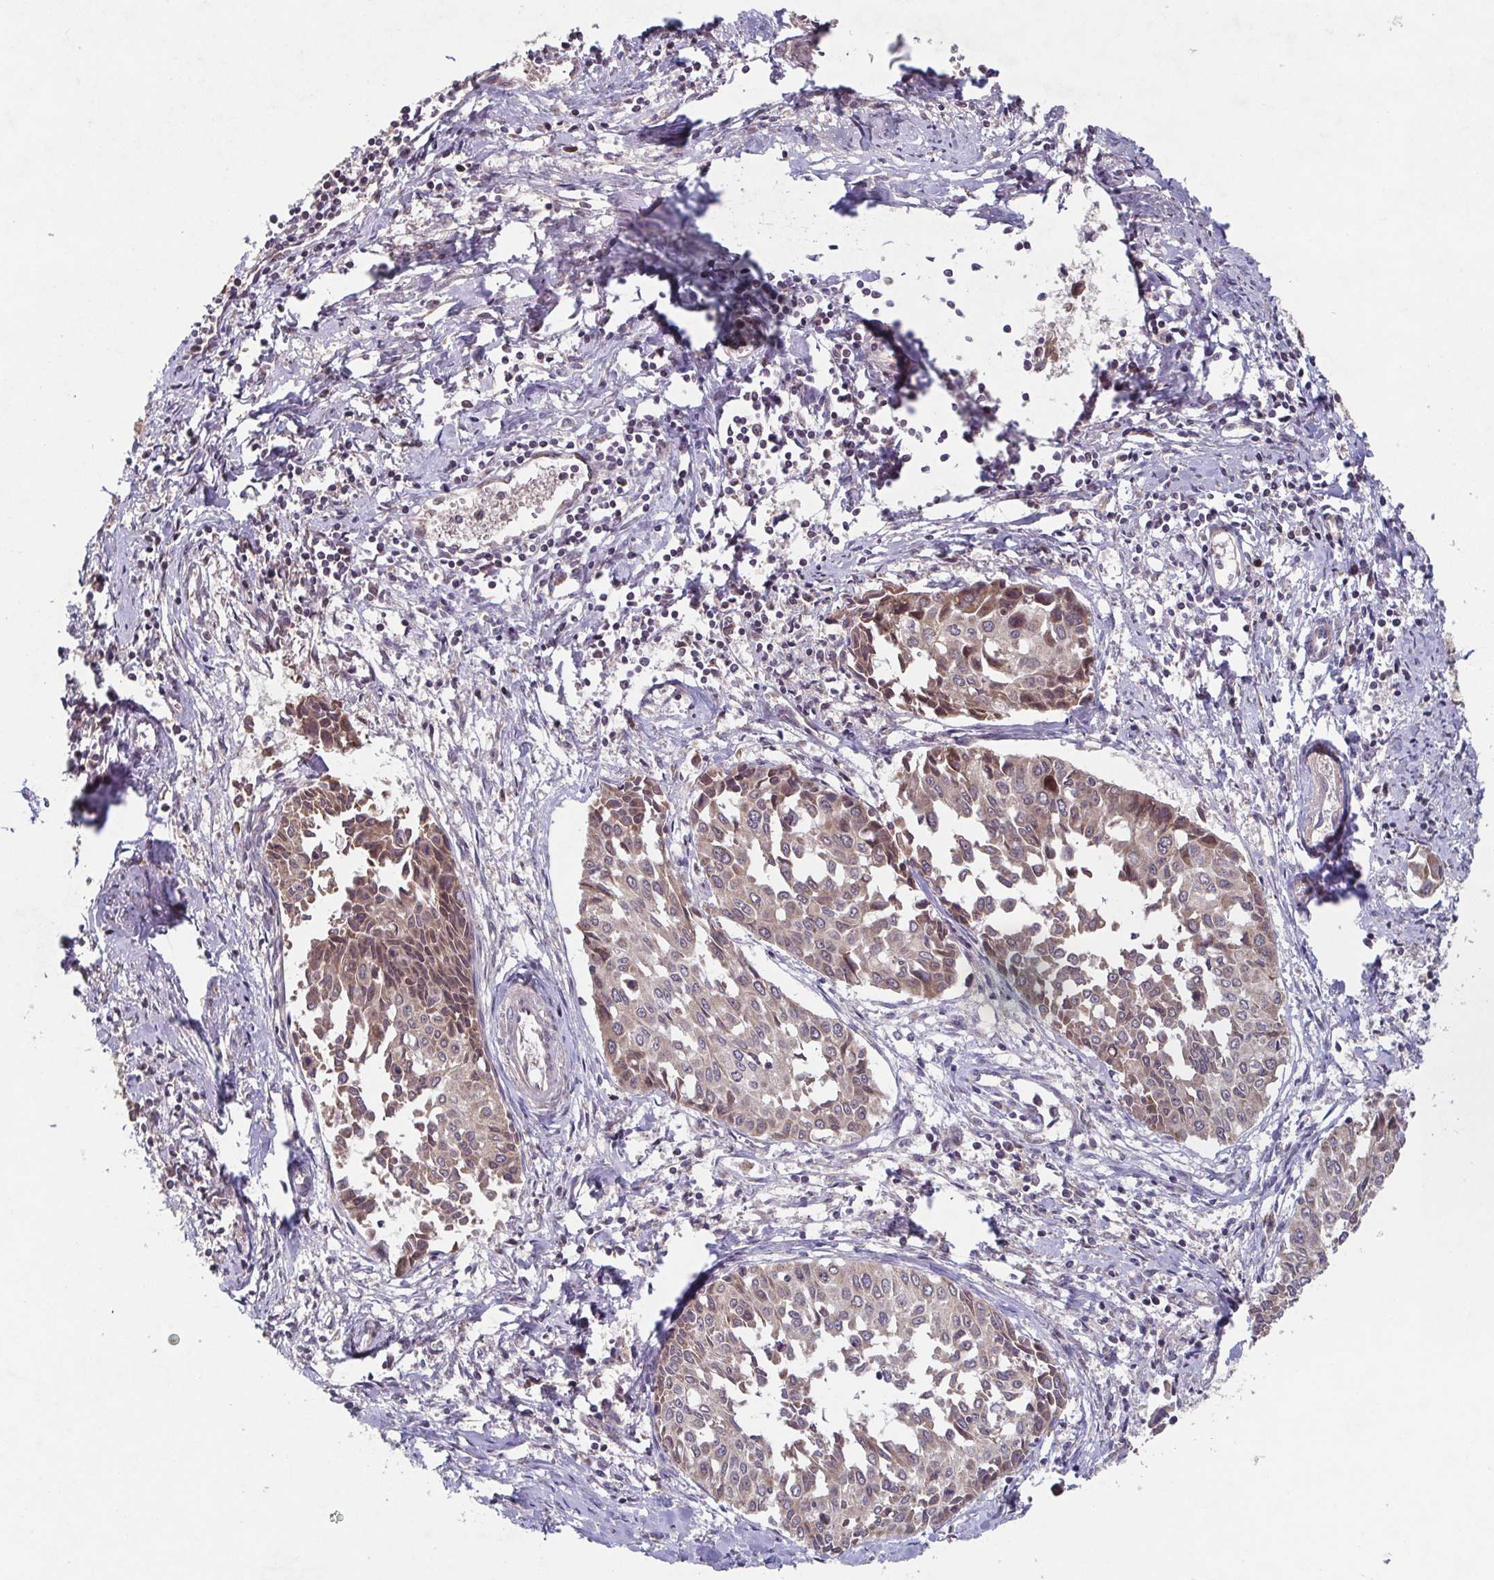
{"staining": {"intensity": "weak", "quantity": ">75%", "location": "cytoplasmic/membranous,nuclear"}, "tissue": "cervical cancer", "cell_type": "Tumor cells", "image_type": "cancer", "snomed": [{"axis": "morphology", "description": "Squamous cell carcinoma, NOS"}, {"axis": "topography", "description": "Cervix"}], "caption": "A high-resolution photomicrograph shows immunohistochemistry staining of cervical cancer, which displays weak cytoplasmic/membranous and nuclear positivity in about >75% of tumor cells.", "gene": "COPB1", "patient": {"sex": "female", "age": 50}}